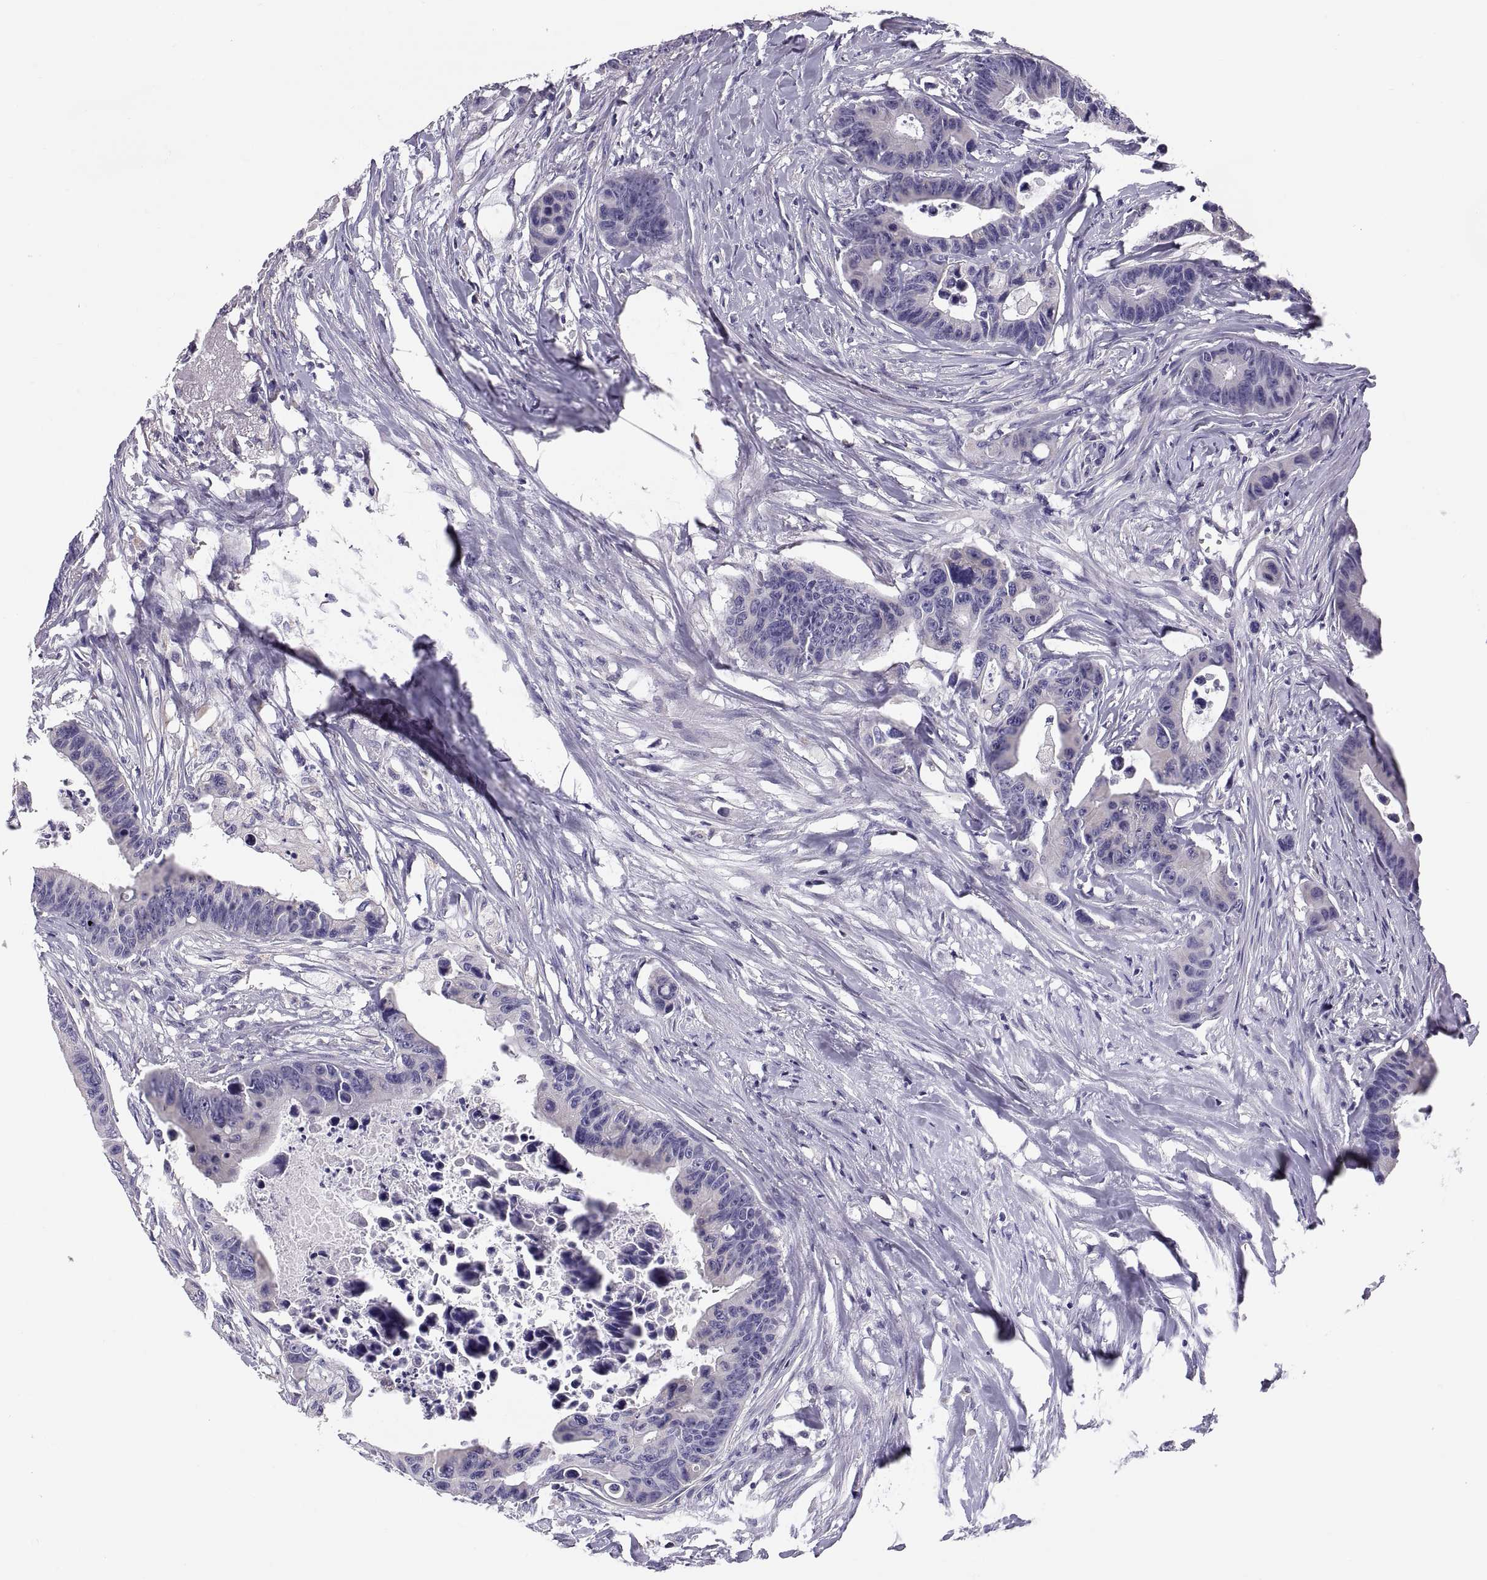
{"staining": {"intensity": "negative", "quantity": "none", "location": "none"}, "tissue": "colorectal cancer", "cell_type": "Tumor cells", "image_type": "cancer", "snomed": [{"axis": "morphology", "description": "Adenocarcinoma, NOS"}, {"axis": "topography", "description": "Colon"}], "caption": "Immunohistochemistry micrograph of neoplastic tissue: colorectal adenocarcinoma stained with DAB reveals no significant protein staining in tumor cells.", "gene": "TNNC1", "patient": {"sex": "female", "age": 87}}